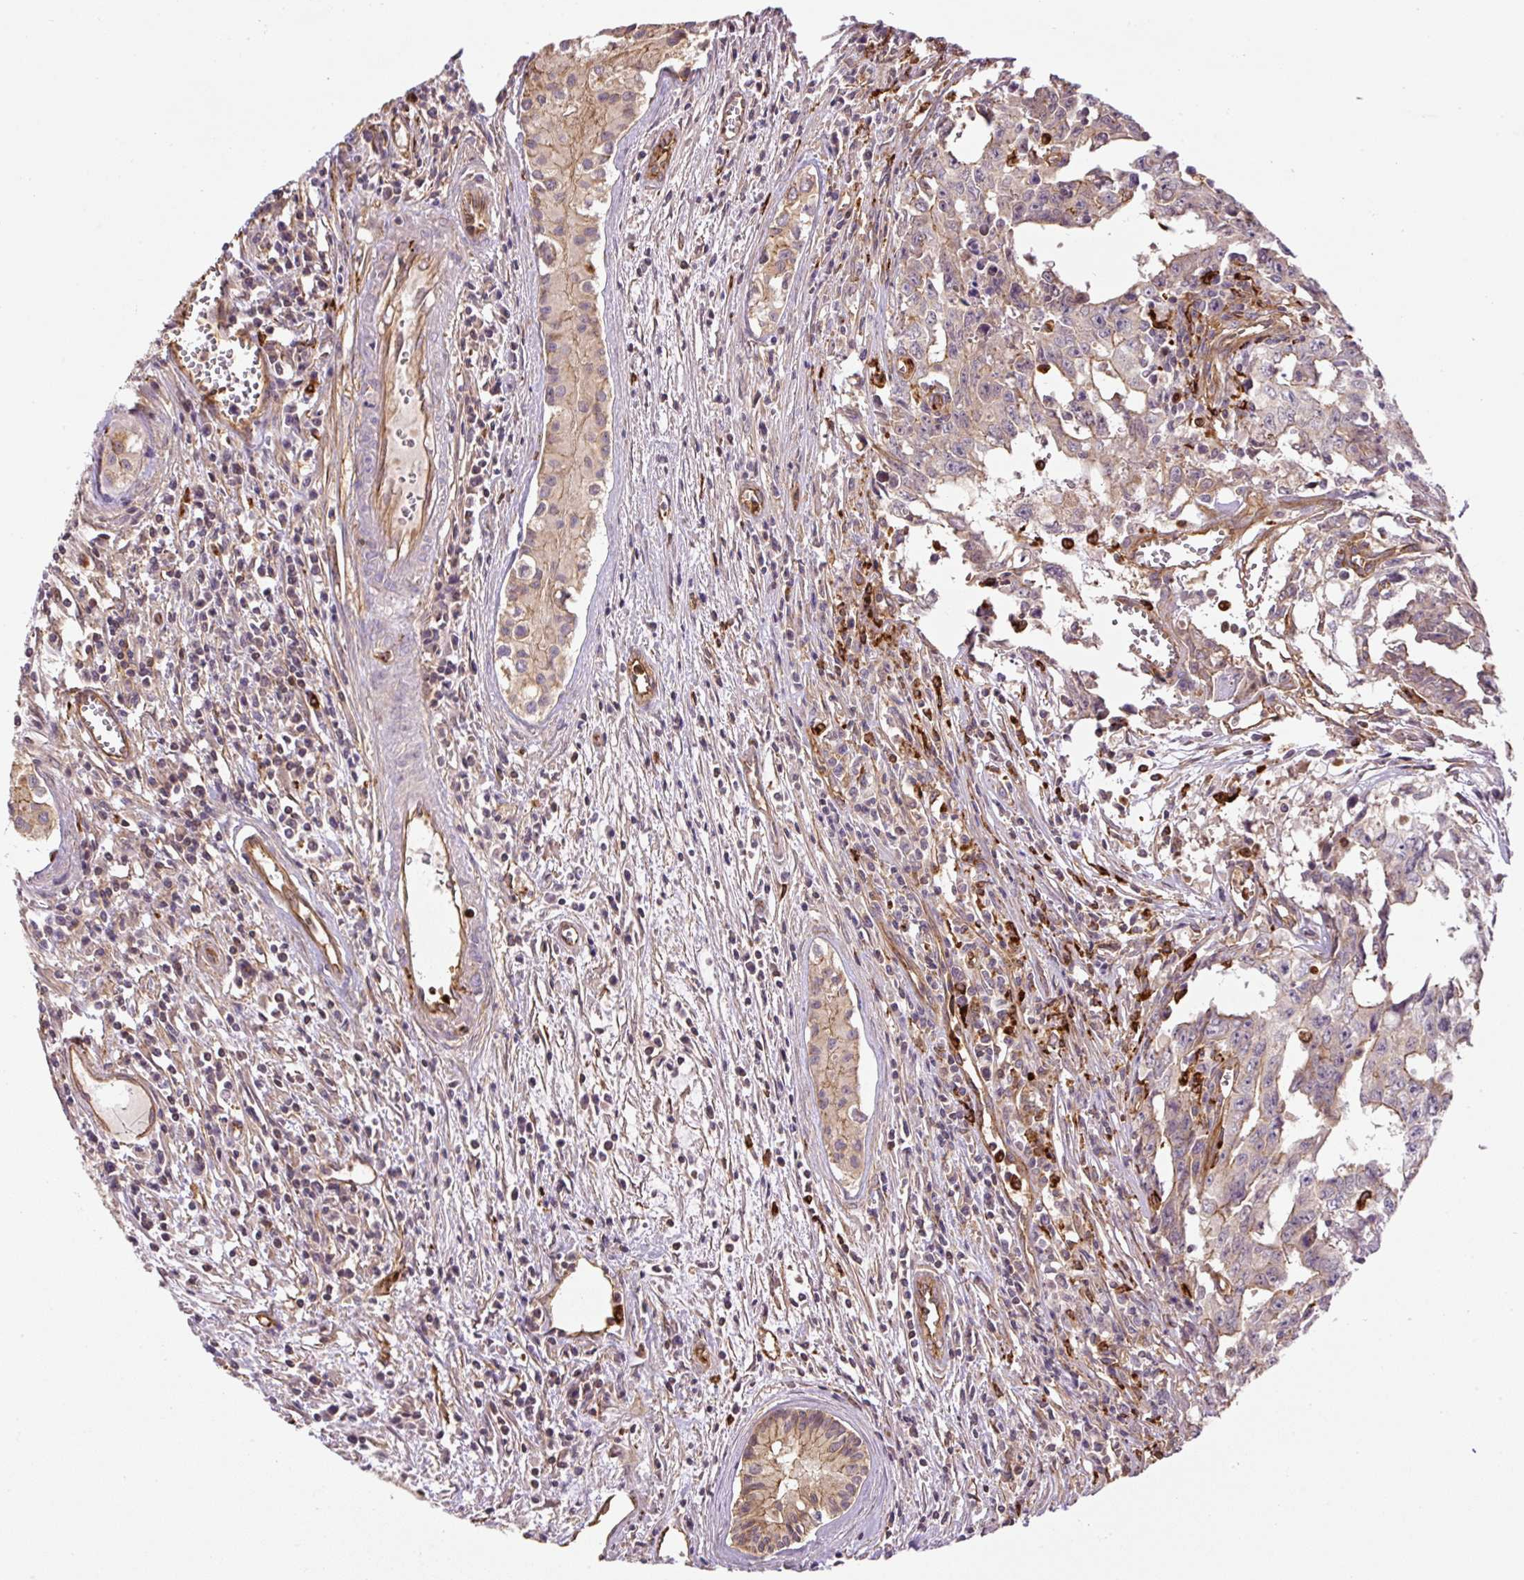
{"staining": {"intensity": "moderate", "quantity": "<25%", "location": "cytoplasmic/membranous"}, "tissue": "testis cancer", "cell_type": "Tumor cells", "image_type": "cancer", "snomed": [{"axis": "morphology", "description": "Carcinoma, Embryonal, NOS"}, {"axis": "topography", "description": "Testis"}], "caption": "Approximately <25% of tumor cells in embryonal carcinoma (testis) show moderate cytoplasmic/membranous protein positivity as visualized by brown immunohistochemical staining.", "gene": "B3GALT5", "patient": {"sex": "male", "age": 24}}